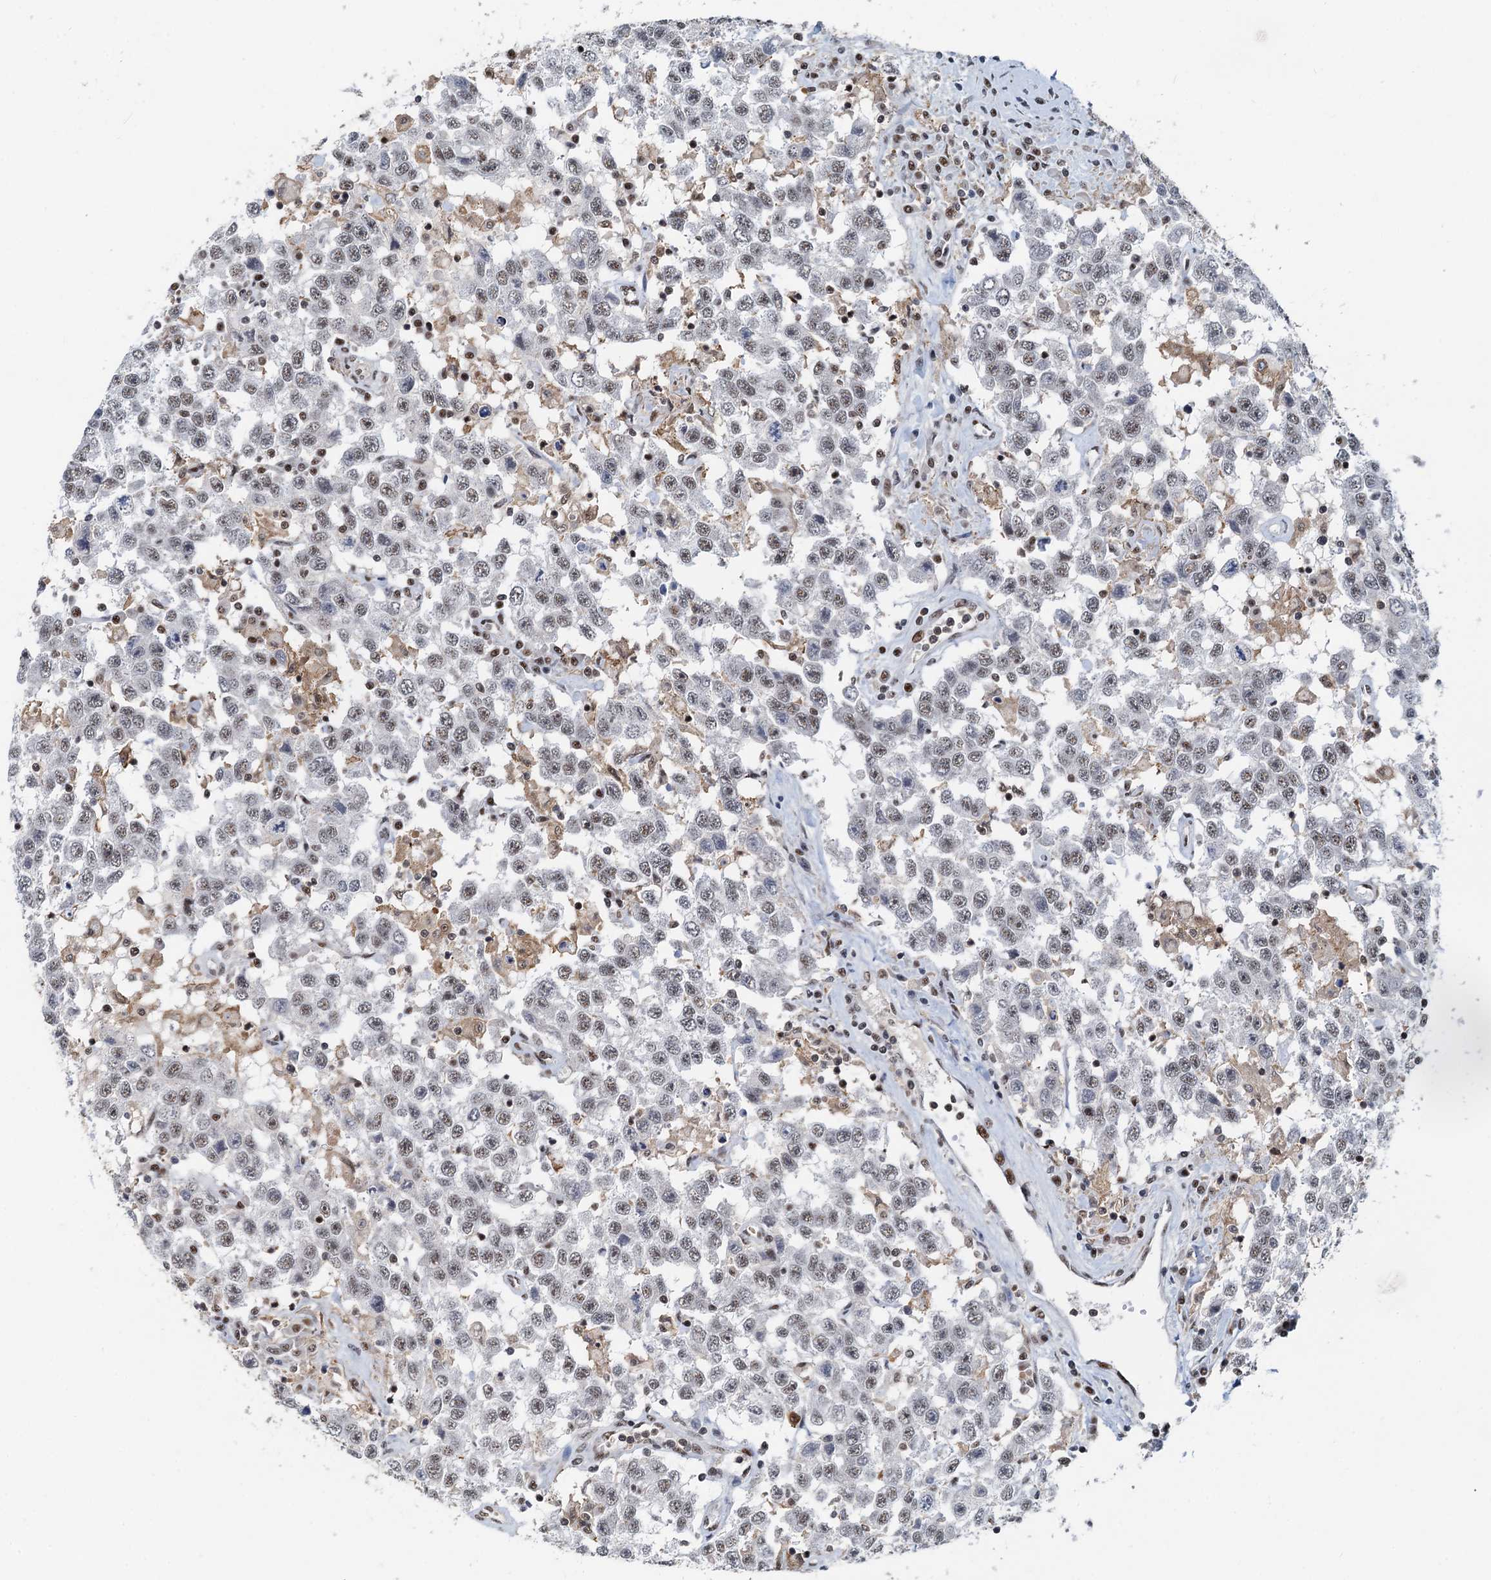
{"staining": {"intensity": "moderate", "quantity": "25%-75%", "location": "nuclear"}, "tissue": "testis cancer", "cell_type": "Tumor cells", "image_type": "cancer", "snomed": [{"axis": "morphology", "description": "Seminoma, NOS"}, {"axis": "topography", "description": "Testis"}], "caption": "IHC histopathology image of human seminoma (testis) stained for a protein (brown), which exhibits medium levels of moderate nuclear staining in about 25%-75% of tumor cells.", "gene": "RBM26", "patient": {"sex": "male", "age": 41}}